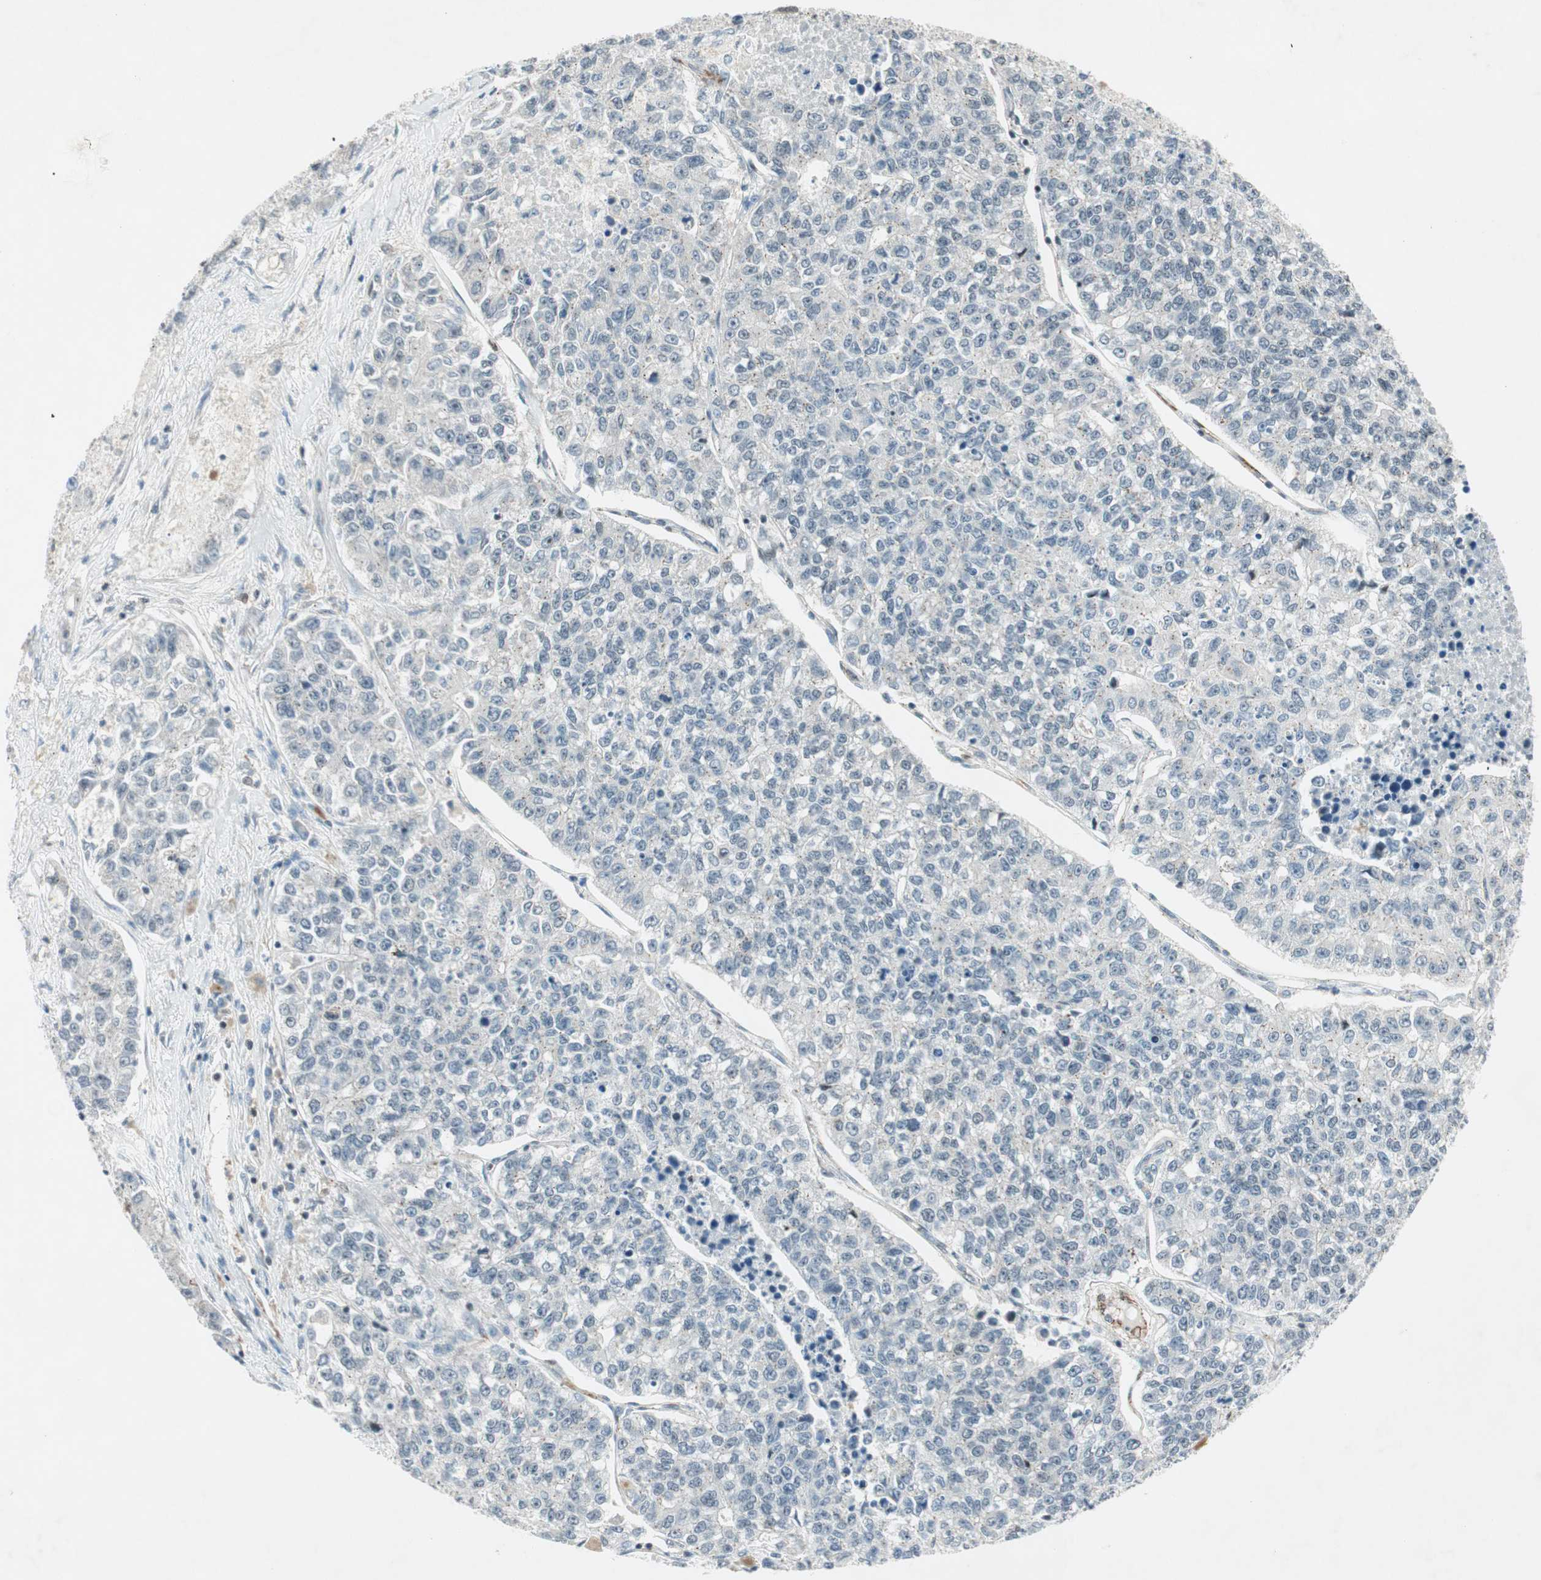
{"staining": {"intensity": "negative", "quantity": "none", "location": "none"}, "tissue": "lung cancer", "cell_type": "Tumor cells", "image_type": "cancer", "snomed": [{"axis": "morphology", "description": "Adenocarcinoma, NOS"}, {"axis": "topography", "description": "Lung"}], "caption": "High power microscopy photomicrograph of an immunohistochemistry image of adenocarcinoma (lung), revealing no significant positivity in tumor cells. Brightfield microscopy of IHC stained with DAB (3,3'-diaminobenzidine) (brown) and hematoxylin (blue), captured at high magnification.", "gene": "CDK19", "patient": {"sex": "male", "age": 49}}